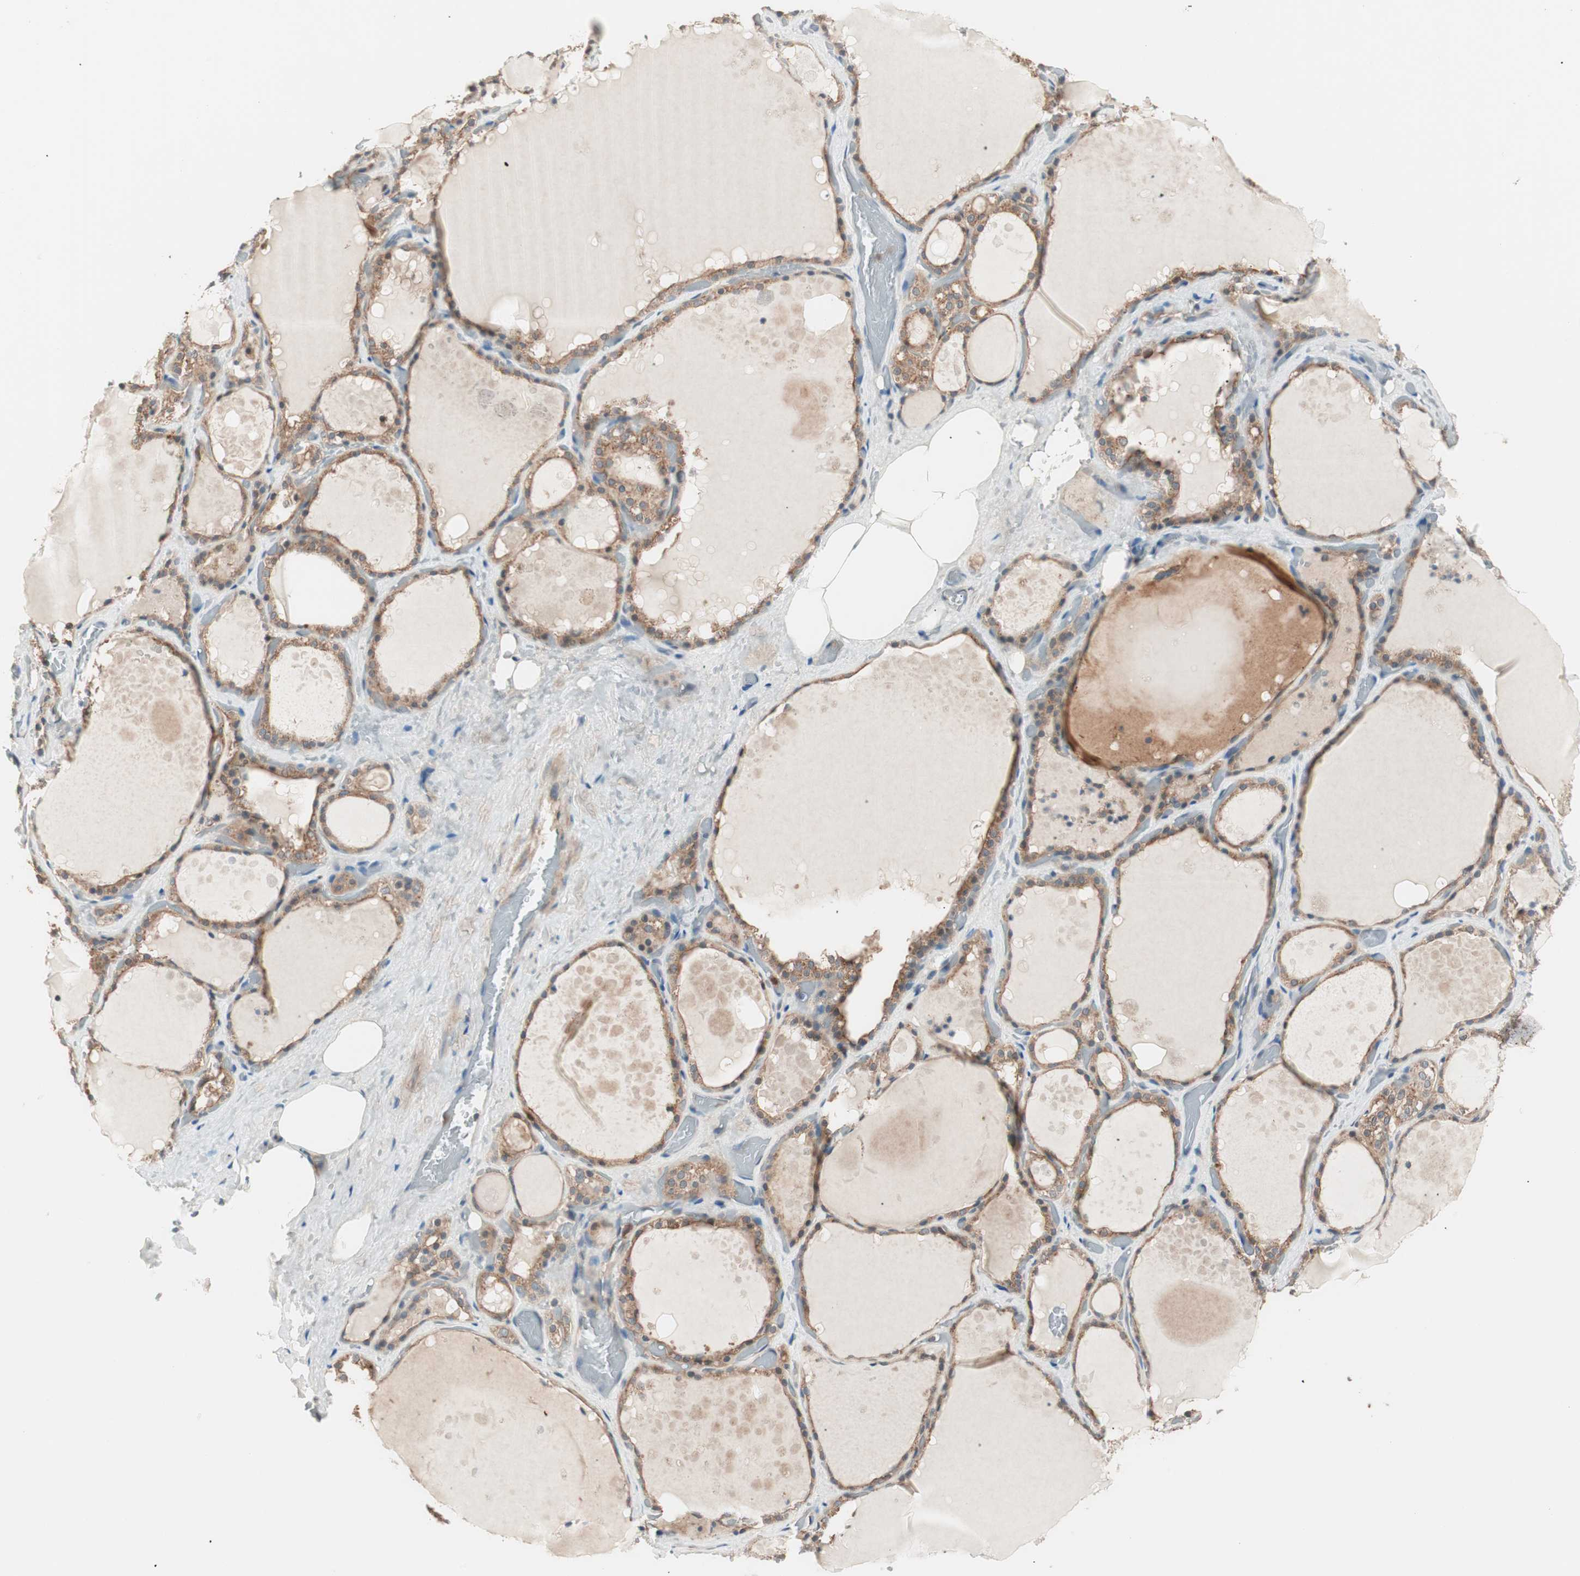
{"staining": {"intensity": "strong", "quantity": ">75%", "location": "cytoplasmic/membranous"}, "tissue": "thyroid gland", "cell_type": "Glandular cells", "image_type": "normal", "snomed": [{"axis": "morphology", "description": "Normal tissue, NOS"}, {"axis": "topography", "description": "Thyroid gland"}], "caption": "Protein staining of unremarkable thyroid gland displays strong cytoplasmic/membranous staining in approximately >75% of glandular cells. (brown staining indicates protein expression, while blue staining denotes nuclei).", "gene": "TSG101", "patient": {"sex": "male", "age": 61}}